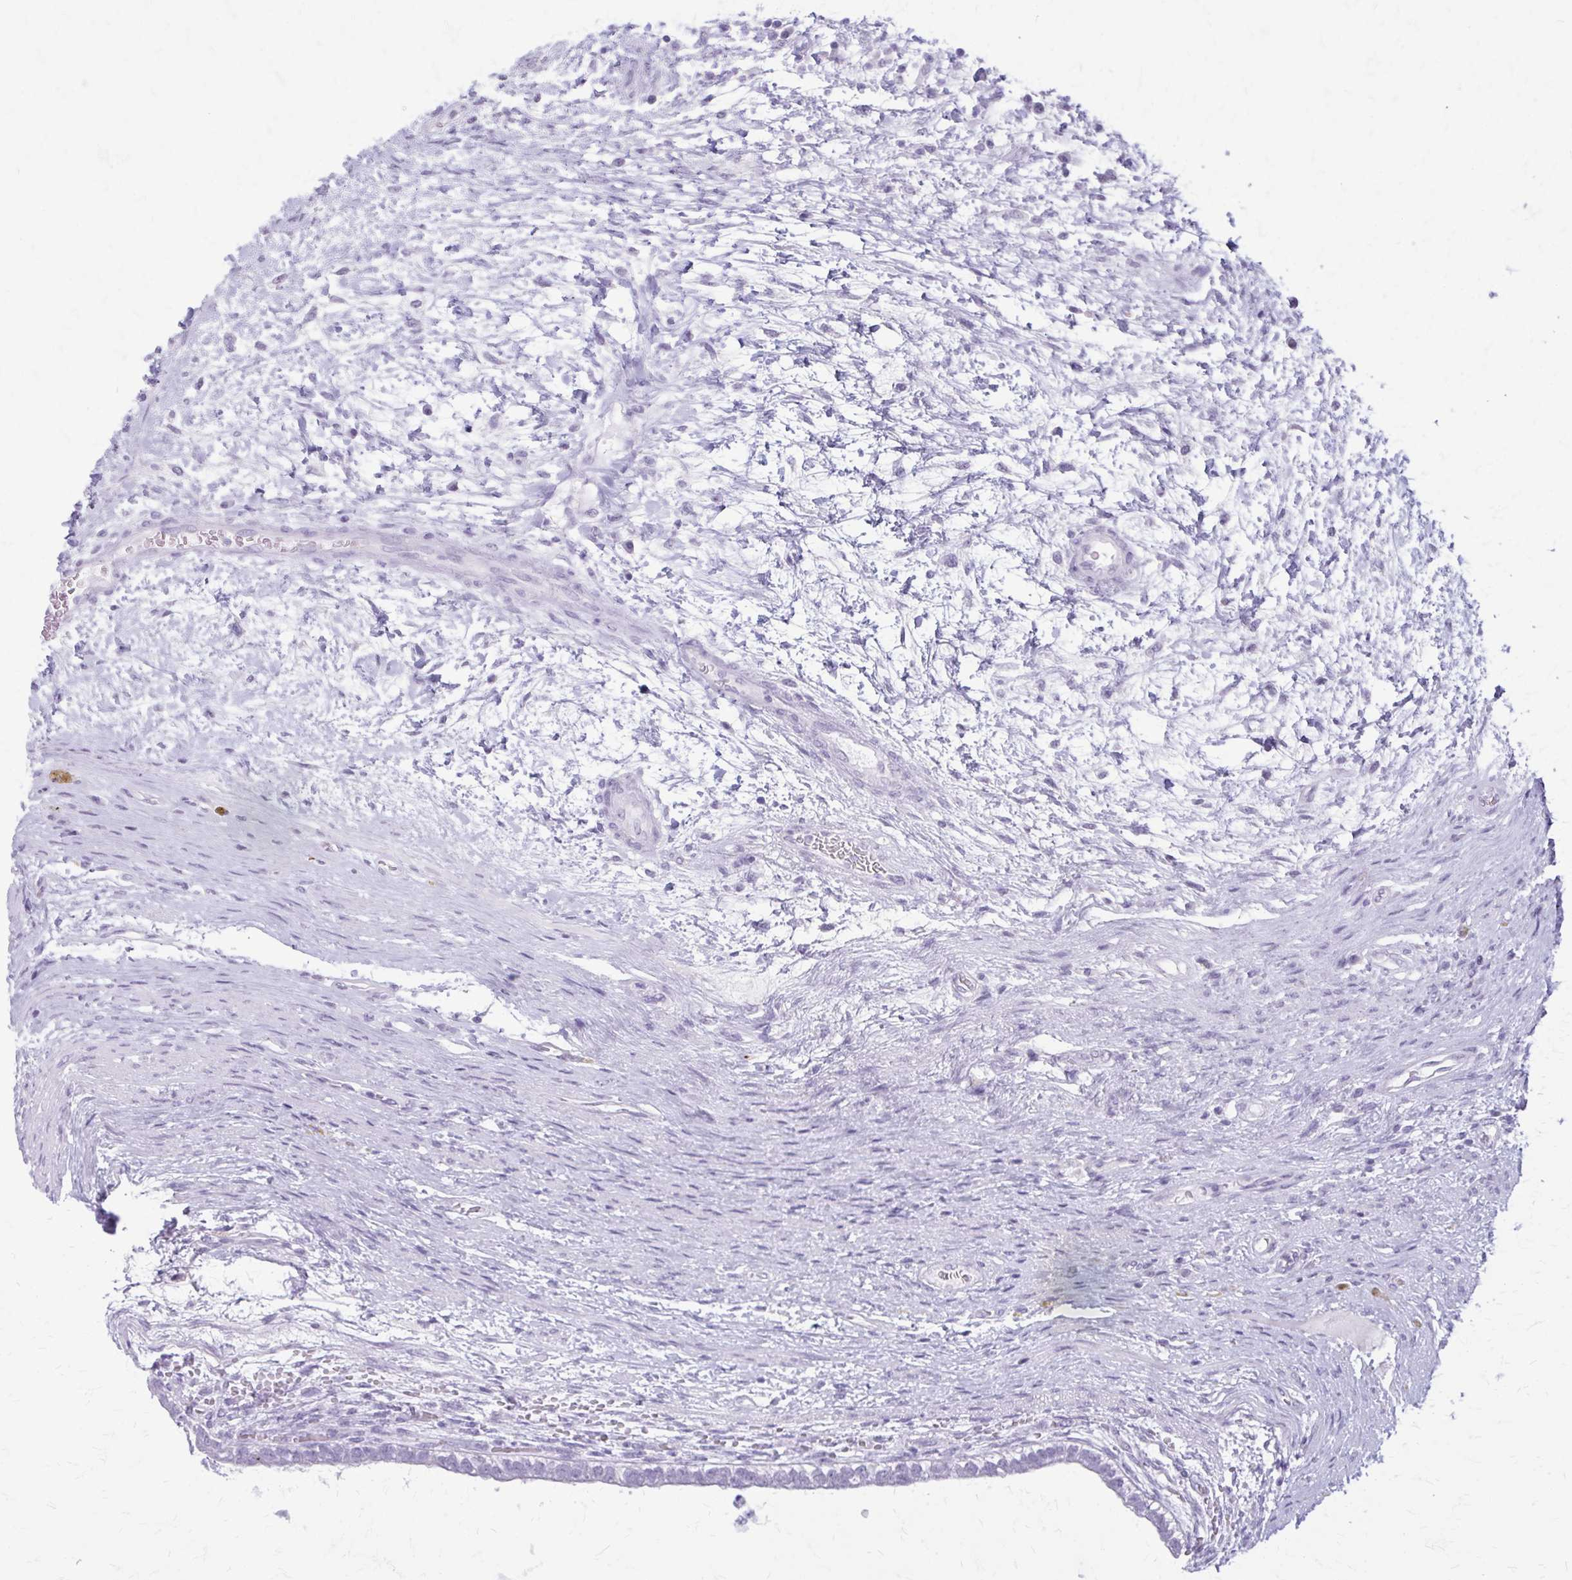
{"staining": {"intensity": "negative", "quantity": "none", "location": "none"}, "tissue": "testis cancer", "cell_type": "Tumor cells", "image_type": "cancer", "snomed": [{"axis": "morphology", "description": "Carcinoma, Embryonal, NOS"}, {"axis": "topography", "description": "Testis"}], "caption": "There is no significant expression in tumor cells of testis embryonal carcinoma.", "gene": "KRT5", "patient": {"sex": "male", "age": 26}}